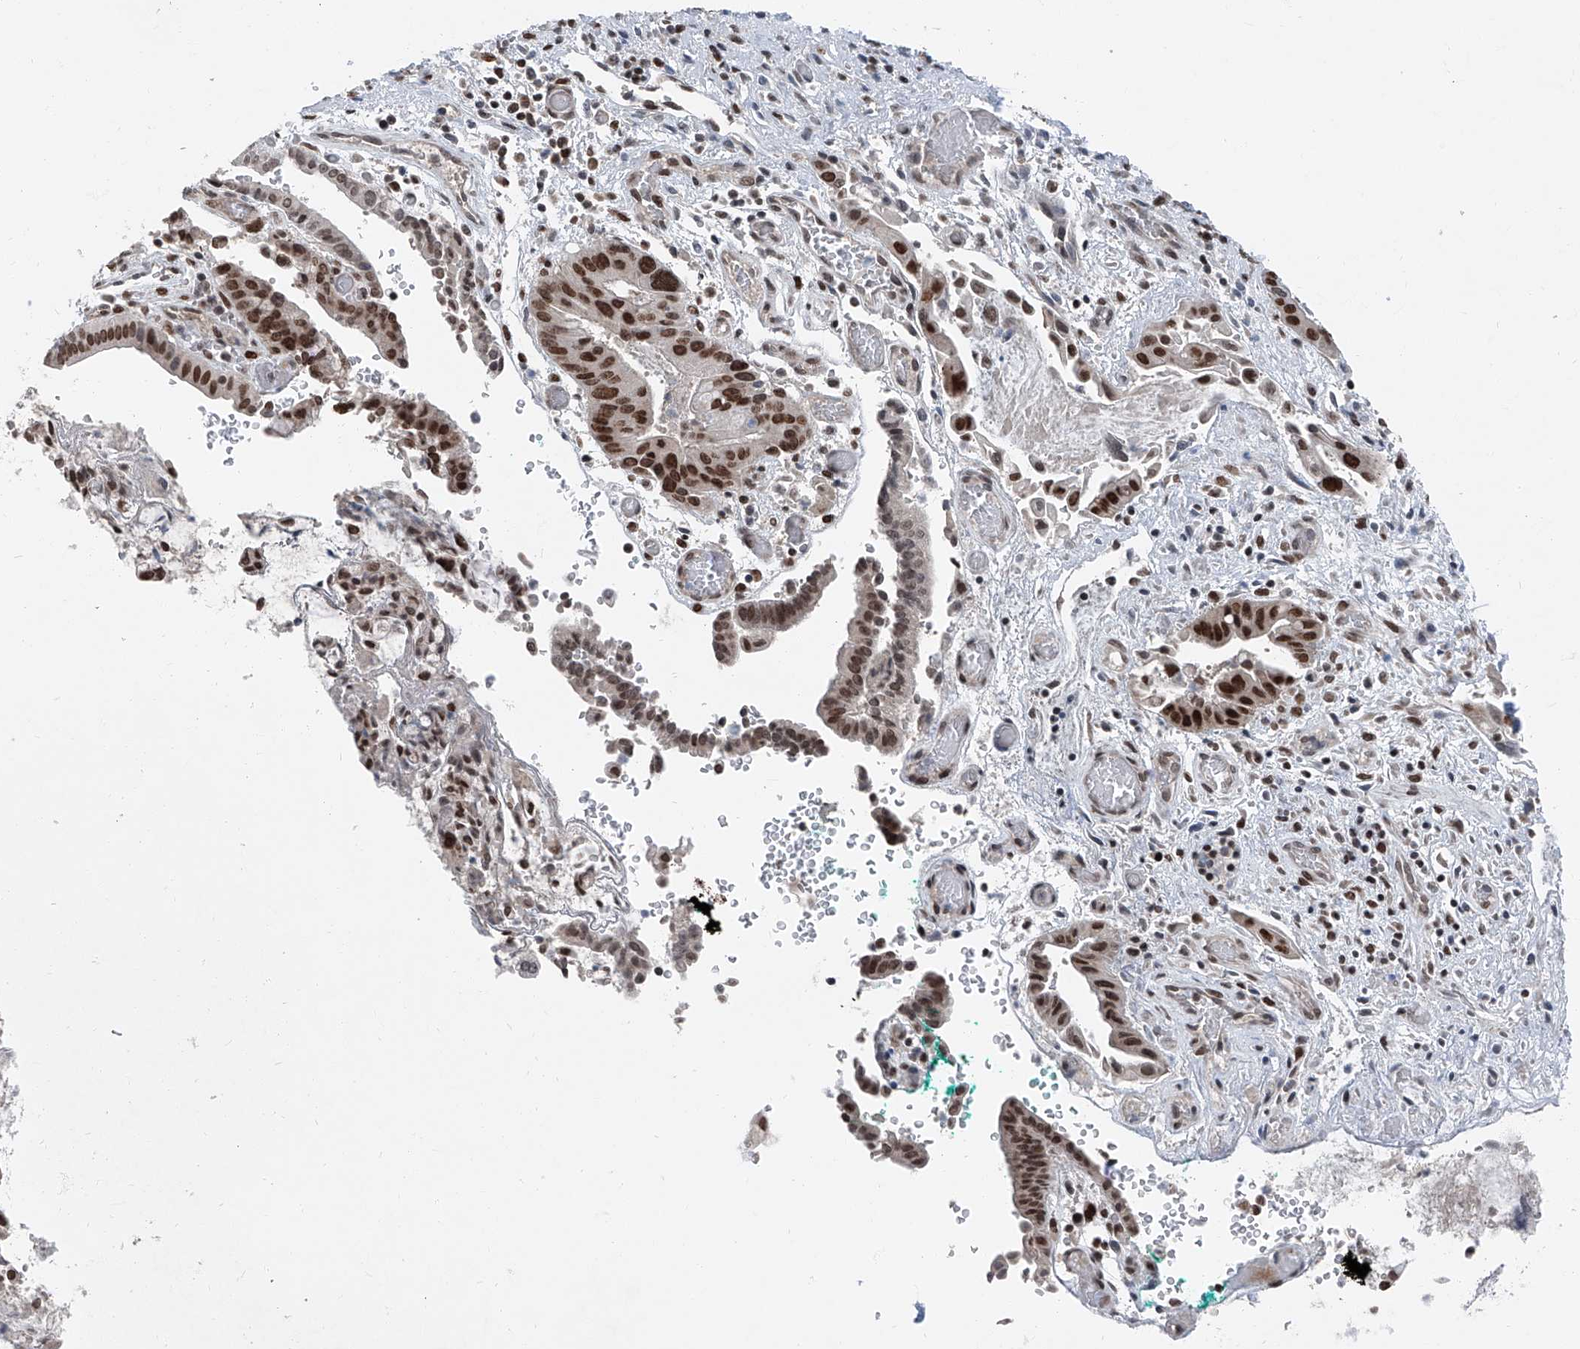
{"staining": {"intensity": "strong", "quantity": ">75%", "location": "nuclear"}, "tissue": "liver cancer", "cell_type": "Tumor cells", "image_type": "cancer", "snomed": [{"axis": "morphology", "description": "Cholangiocarcinoma"}, {"axis": "topography", "description": "Liver"}], "caption": "Brown immunohistochemical staining in liver cancer (cholangiocarcinoma) displays strong nuclear staining in about >75% of tumor cells. (Stains: DAB in brown, nuclei in blue, Microscopy: brightfield microscopy at high magnification).", "gene": "BMI1", "patient": {"sex": "female", "age": 54}}